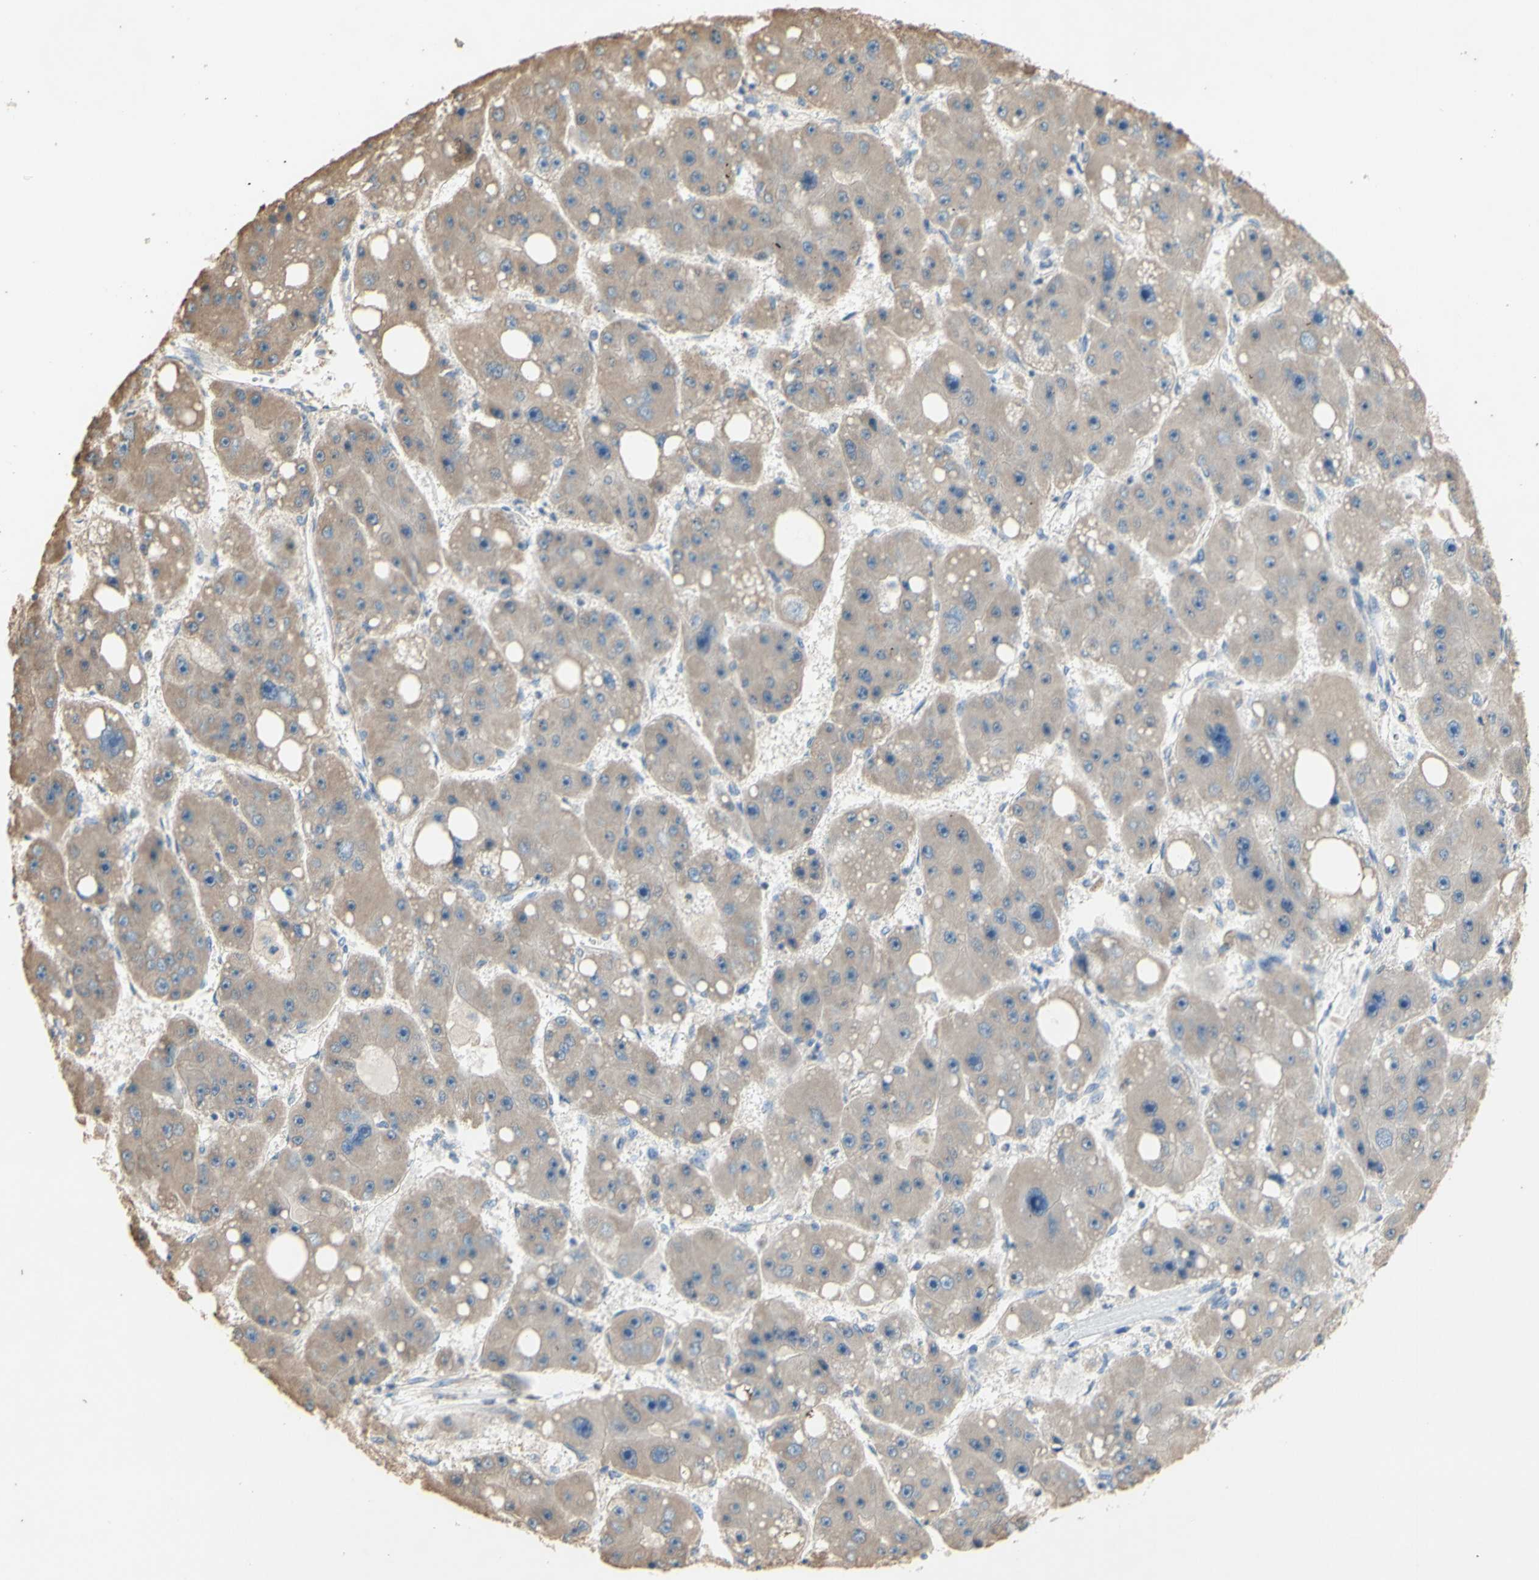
{"staining": {"intensity": "weak", "quantity": "<25%", "location": "cytoplasmic/membranous"}, "tissue": "liver cancer", "cell_type": "Tumor cells", "image_type": "cancer", "snomed": [{"axis": "morphology", "description": "Carcinoma, Hepatocellular, NOS"}, {"axis": "topography", "description": "Liver"}], "caption": "Immunohistochemical staining of liver cancer exhibits no significant expression in tumor cells.", "gene": "PTGIS", "patient": {"sex": "female", "age": 61}}